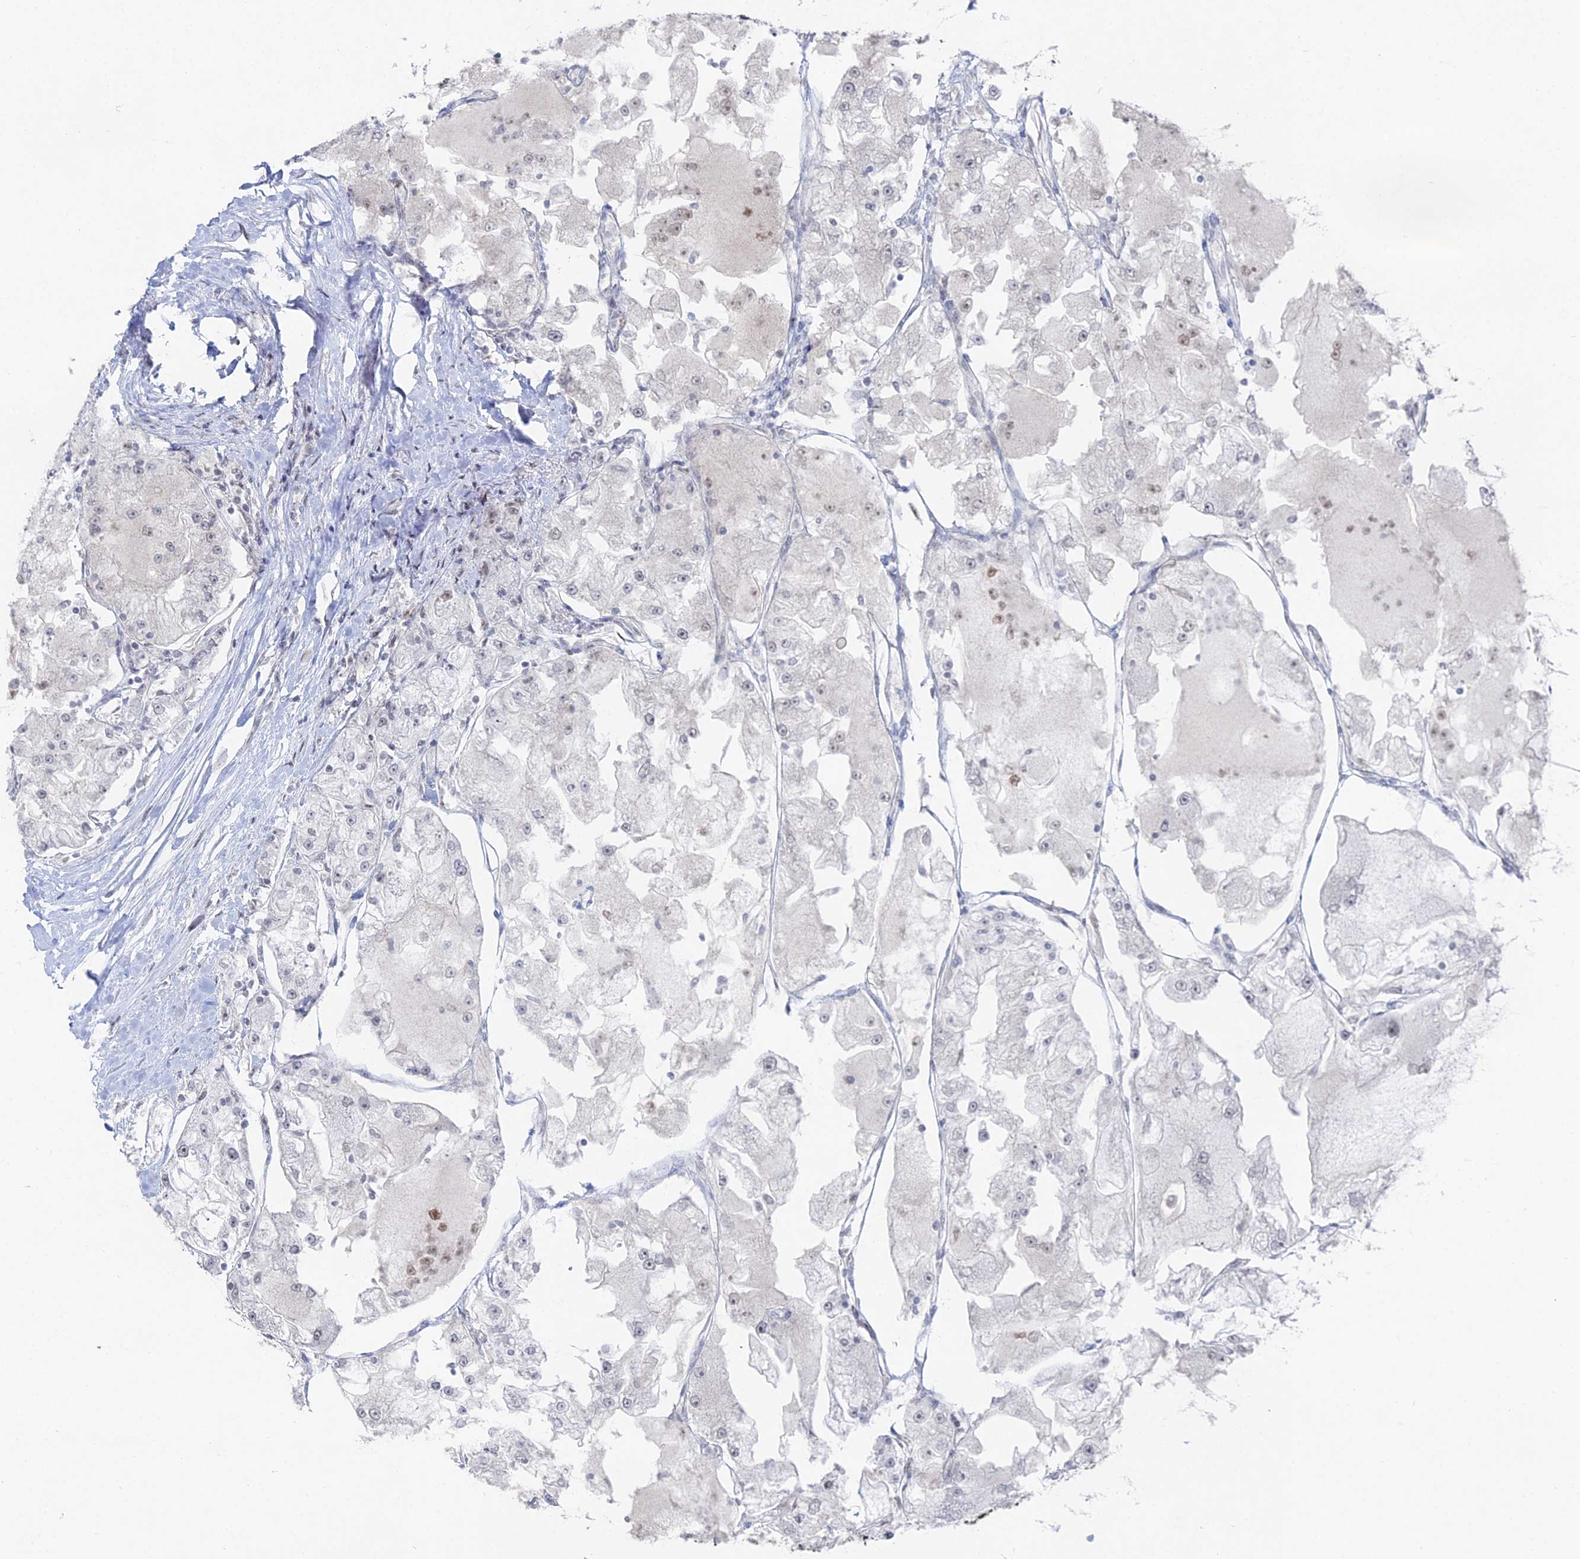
{"staining": {"intensity": "weak", "quantity": "<25%", "location": "nuclear"}, "tissue": "renal cancer", "cell_type": "Tumor cells", "image_type": "cancer", "snomed": [{"axis": "morphology", "description": "Adenocarcinoma, NOS"}, {"axis": "topography", "description": "Kidney"}], "caption": "DAB immunohistochemical staining of renal adenocarcinoma reveals no significant expression in tumor cells.", "gene": "GSC2", "patient": {"sex": "female", "age": 72}}